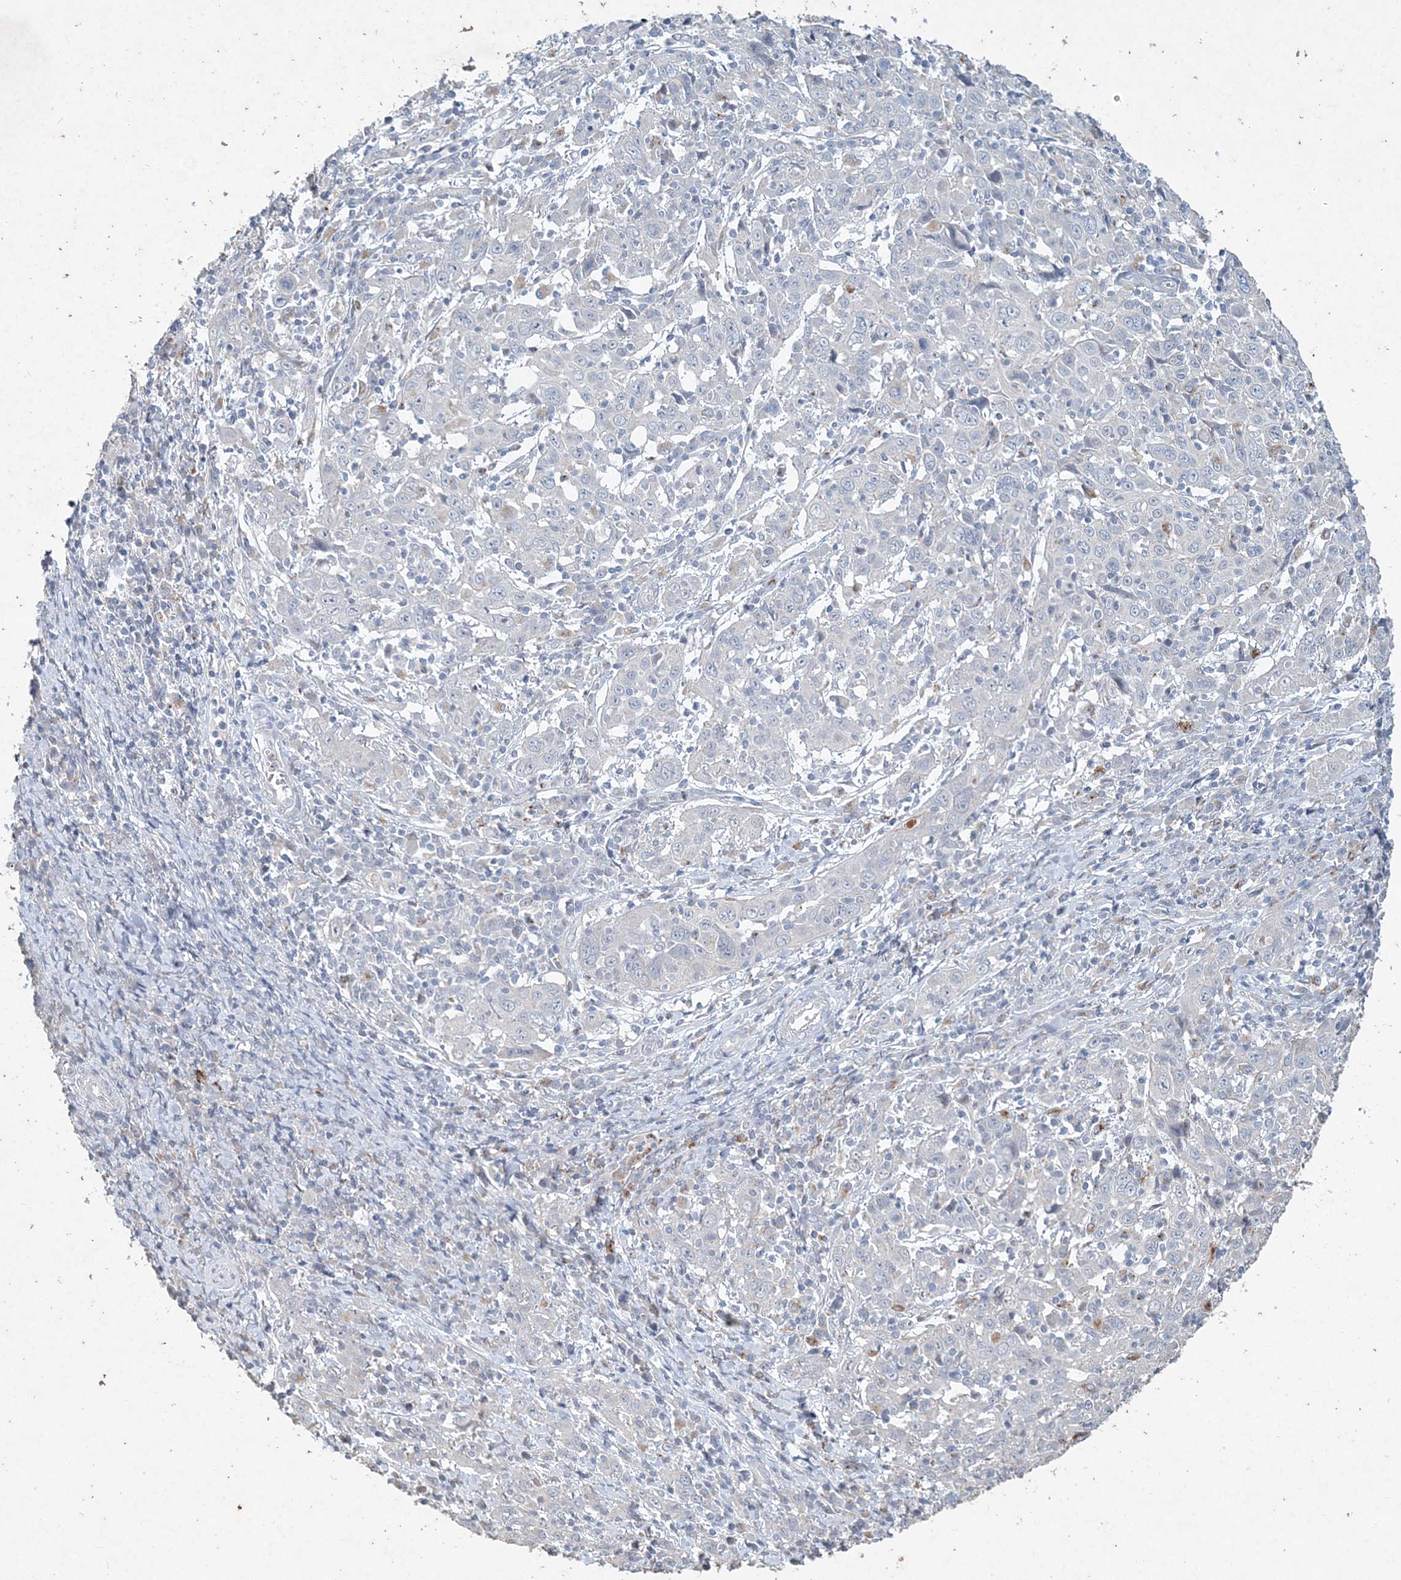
{"staining": {"intensity": "negative", "quantity": "none", "location": "none"}, "tissue": "cervical cancer", "cell_type": "Tumor cells", "image_type": "cancer", "snomed": [{"axis": "morphology", "description": "Squamous cell carcinoma, NOS"}, {"axis": "topography", "description": "Cervix"}], "caption": "This is an immunohistochemistry (IHC) photomicrograph of cervical cancer. There is no staining in tumor cells.", "gene": "DNAH5", "patient": {"sex": "female", "age": 46}}